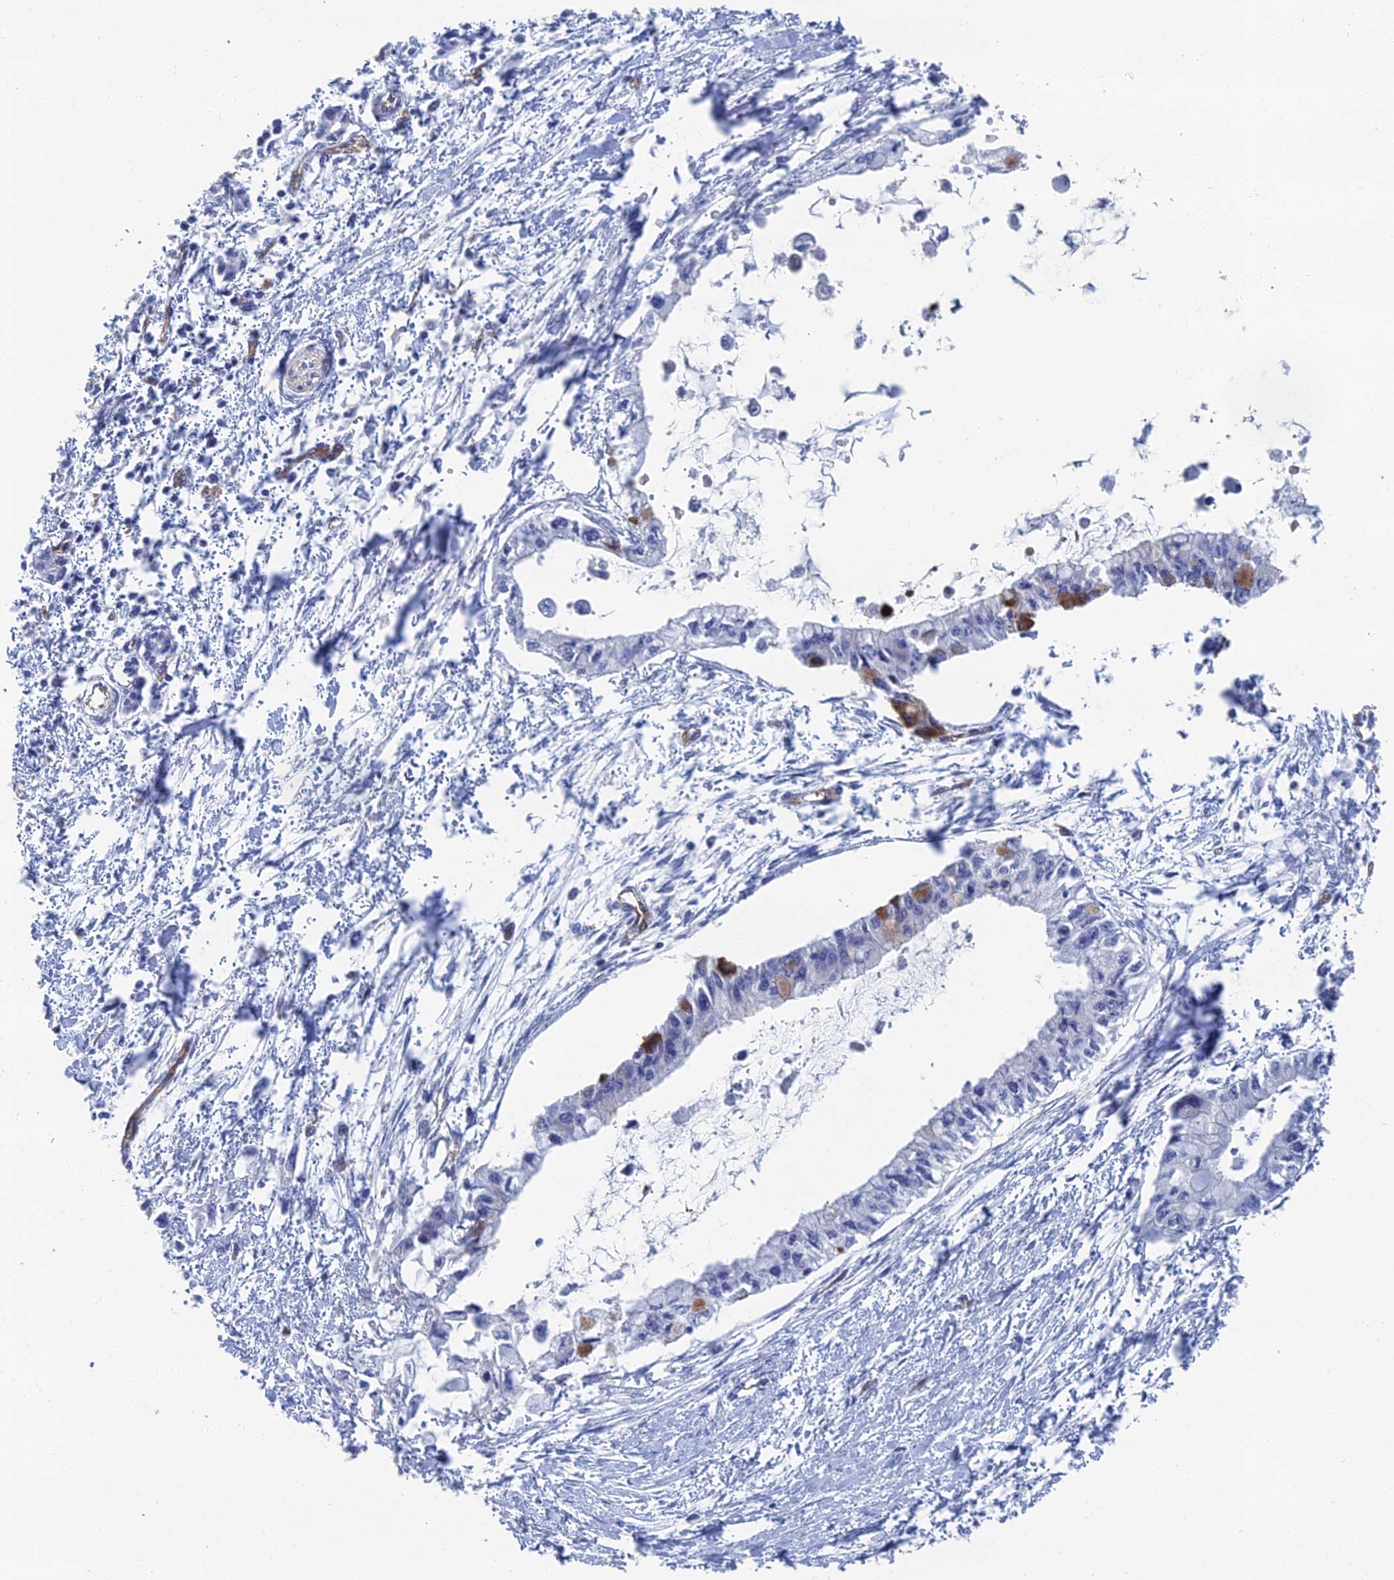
{"staining": {"intensity": "negative", "quantity": "none", "location": "none"}, "tissue": "pancreatic cancer", "cell_type": "Tumor cells", "image_type": "cancer", "snomed": [{"axis": "morphology", "description": "Adenocarcinoma, NOS"}, {"axis": "topography", "description": "Pancreas"}], "caption": "The histopathology image shows no significant staining in tumor cells of adenocarcinoma (pancreatic).", "gene": "ARAP3", "patient": {"sex": "male", "age": 48}}